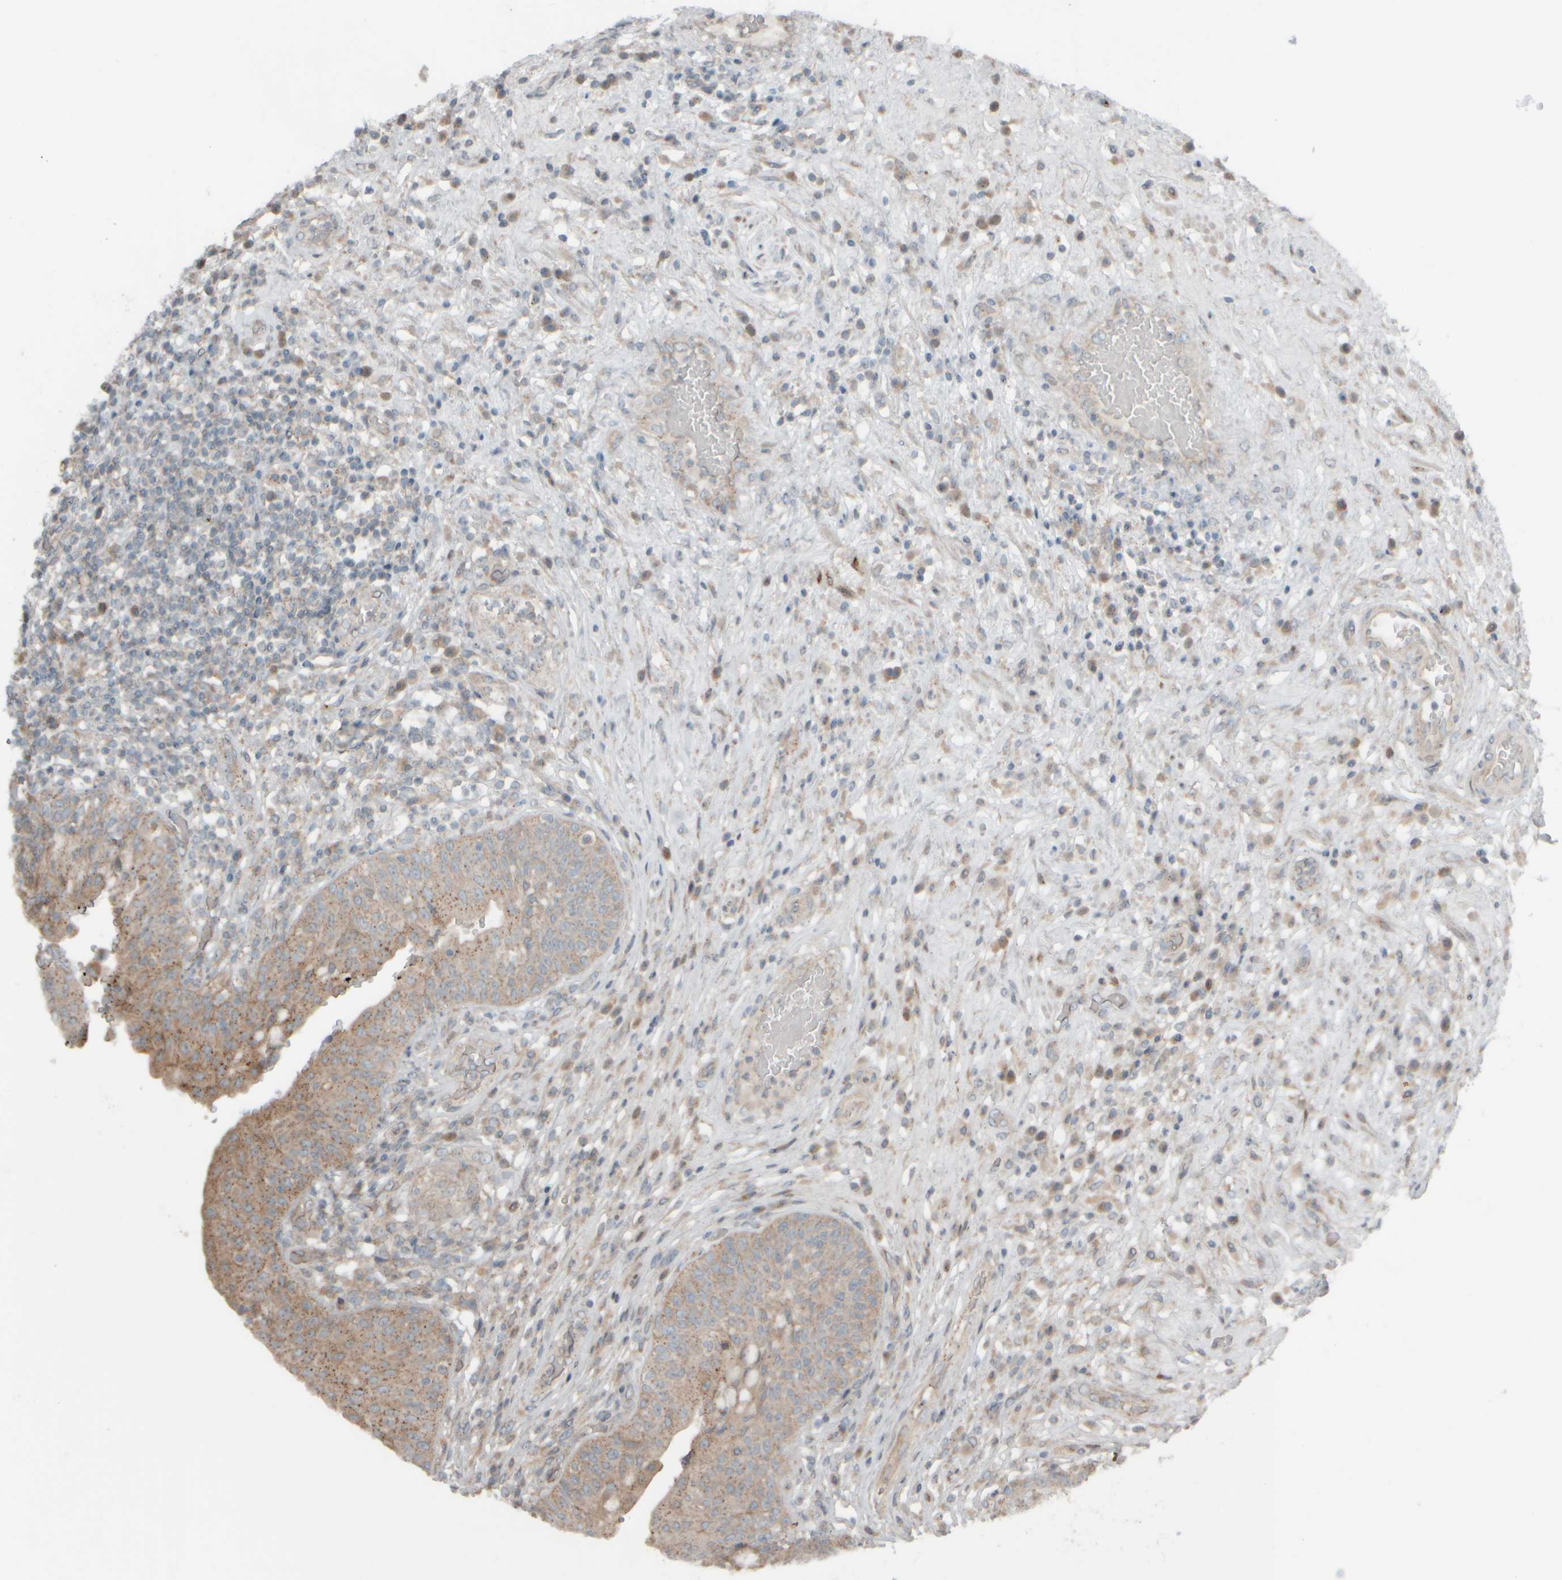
{"staining": {"intensity": "weak", "quantity": ">75%", "location": "cytoplasmic/membranous"}, "tissue": "urinary bladder", "cell_type": "Urothelial cells", "image_type": "normal", "snomed": [{"axis": "morphology", "description": "Normal tissue, NOS"}, {"axis": "topography", "description": "Urinary bladder"}], "caption": "High-power microscopy captured an IHC image of benign urinary bladder, revealing weak cytoplasmic/membranous expression in about >75% of urothelial cells.", "gene": "HGS", "patient": {"sex": "female", "age": 62}}